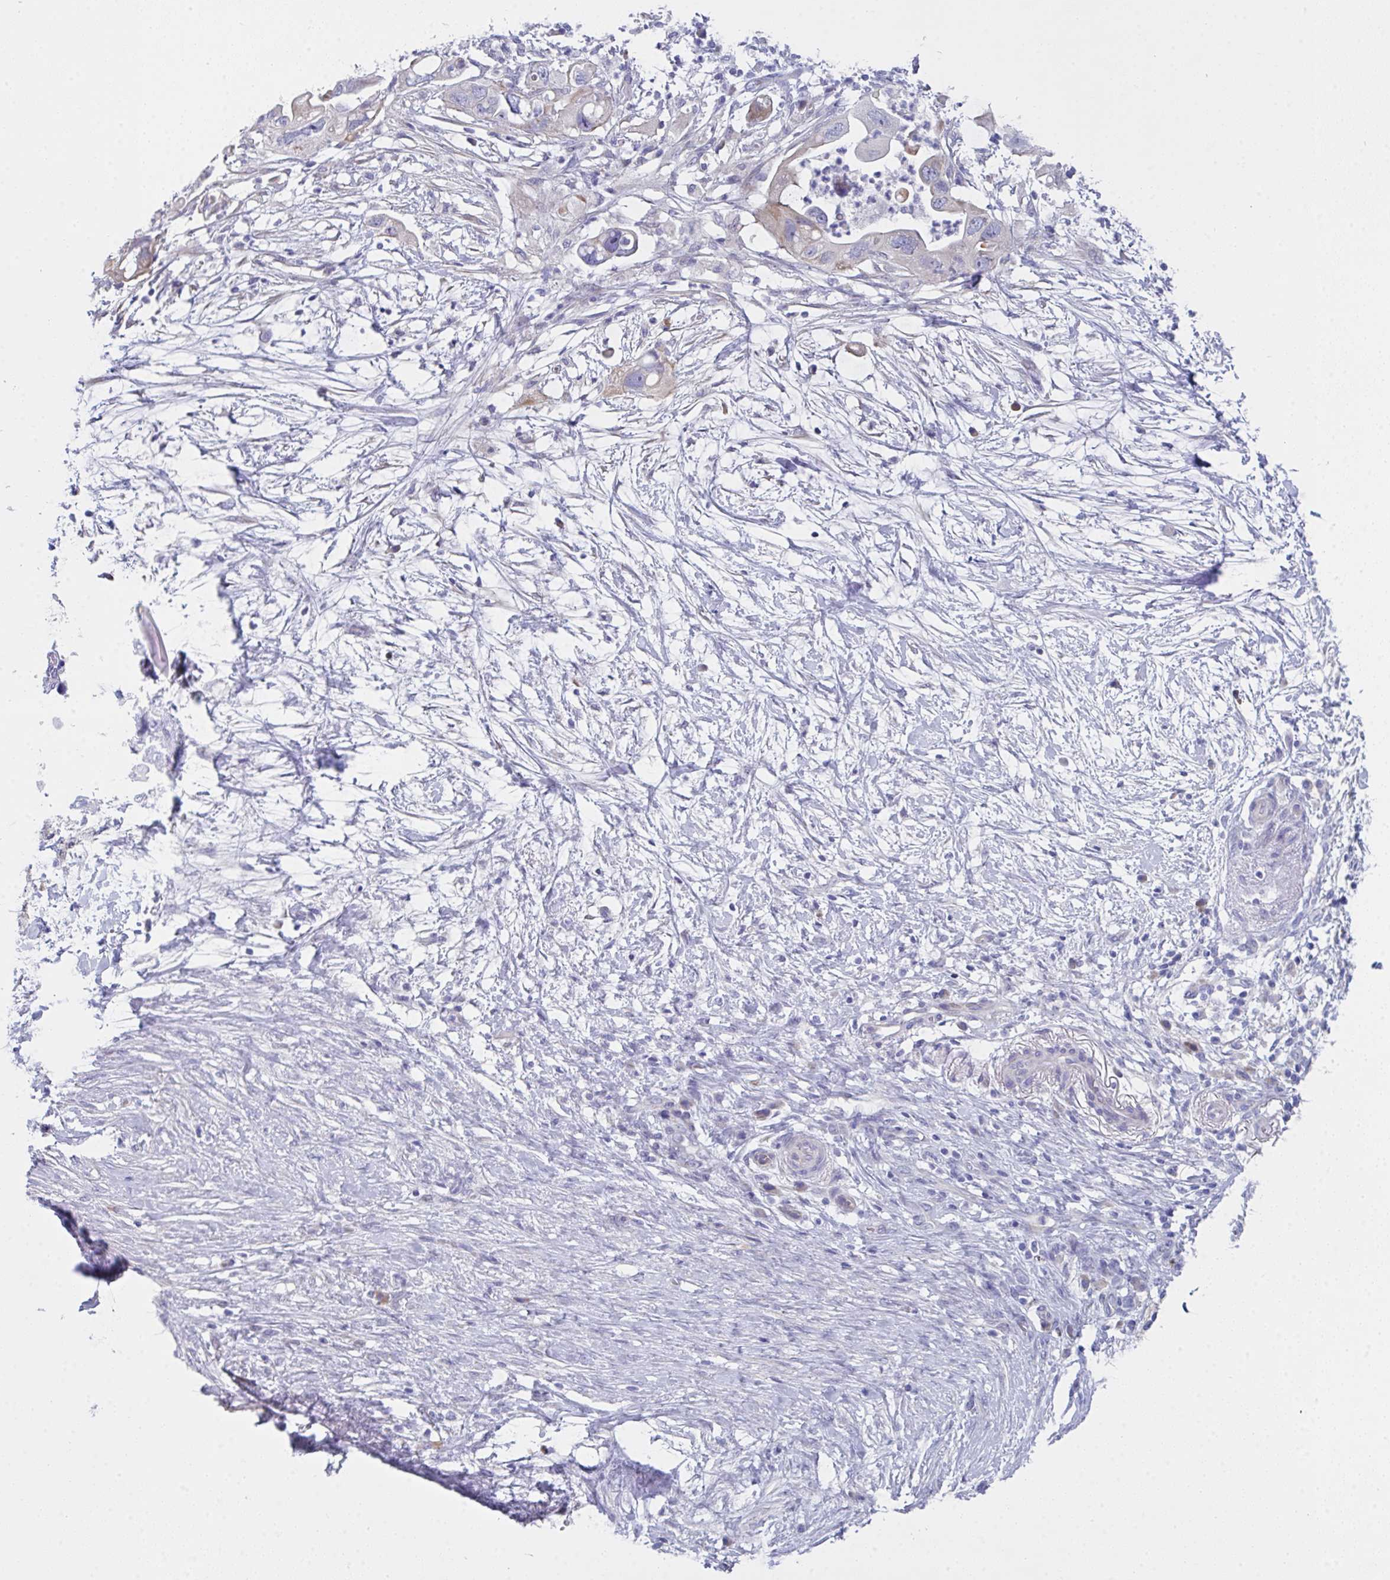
{"staining": {"intensity": "negative", "quantity": "none", "location": "none"}, "tissue": "pancreatic cancer", "cell_type": "Tumor cells", "image_type": "cancer", "snomed": [{"axis": "morphology", "description": "Adenocarcinoma, NOS"}, {"axis": "topography", "description": "Pancreas"}], "caption": "This is an immunohistochemistry micrograph of human pancreatic cancer. There is no staining in tumor cells.", "gene": "FBXO47", "patient": {"sex": "female", "age": 72}}